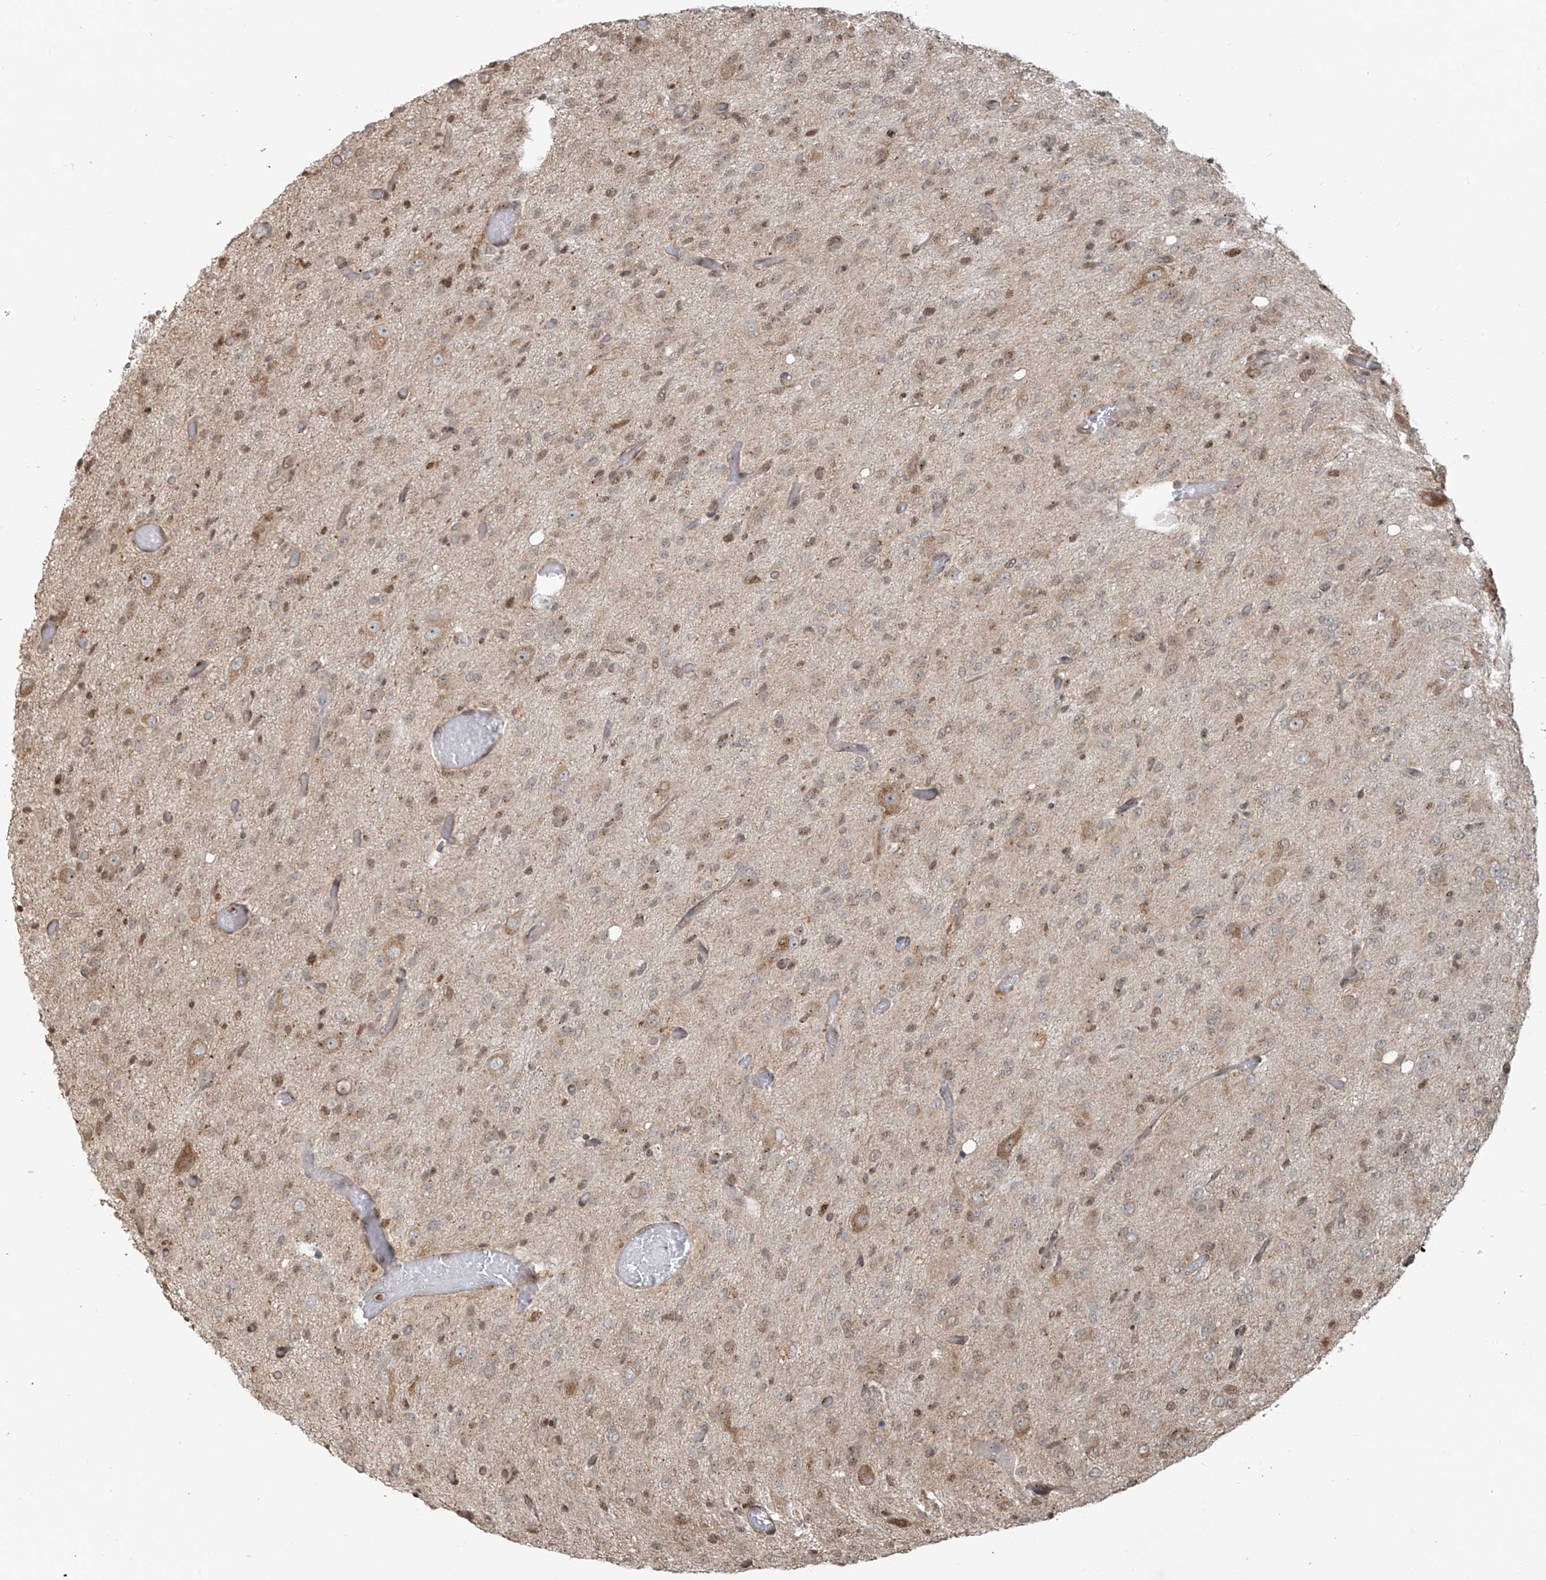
{"staining": {"intensity": "negative", "quantity": "none", "location": "none"}, "tissue": "glioma", "cell_type": "Tumor cells", "image_type": "cancer", "snomed": [{"axis": "morphology", "description": "Glioma, malignant, High grade"}, {"axis": "topography", "description": "Brain"}], "caption": "Micrograph shows no significant protein positivity in tumor cells of high-grade glioma (malignant).", "gene": "VMP1", "patient": {"sex": "female", "age": 59}}